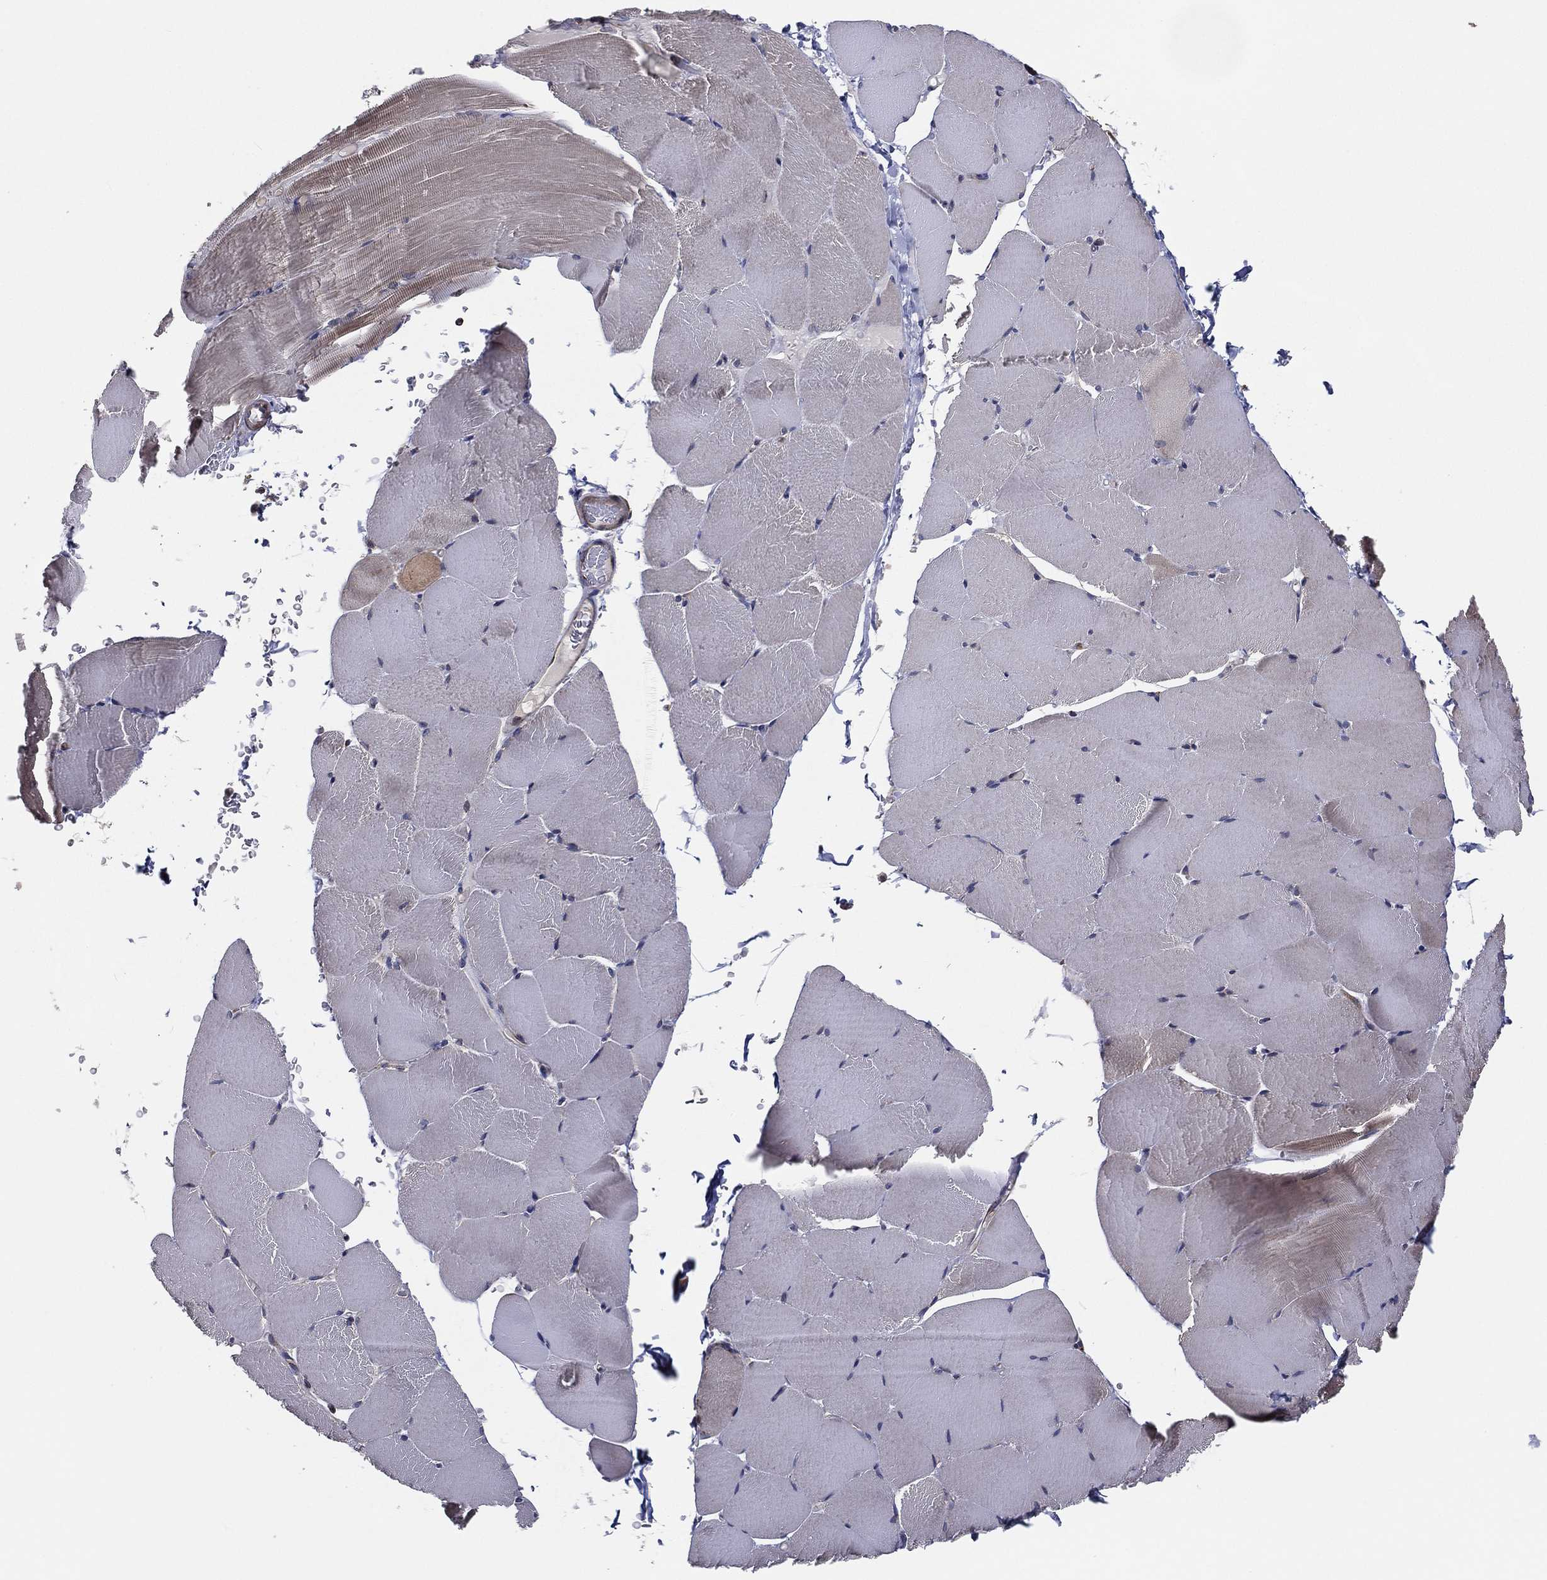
{"staining": {"intensity": "weak", "quantity": "<25%", "location": "cytoplasmic/membranous"}, "tissue": "skeletal muscle", "cell_type": "Myocytes", "image_type": "normal", "snomed": [{"axis": "morphology", "description": "Normal tissue, NOS"}, {"axis": "topography", "description": "Skeletal muscle"}], "caption": "This is a photomicrograph of immunohistochemistry (IHC) staining of unremarkable skeletal muscle, which shows no expression in myocytes. The staining was performed using DAB to visualize the protein expression in brown, while the nuclei were stained in blue with hematoxylin (Magnification: 20x).", "gene": "EIF2B5", "patient": {"sex": "female", "age": 37}}